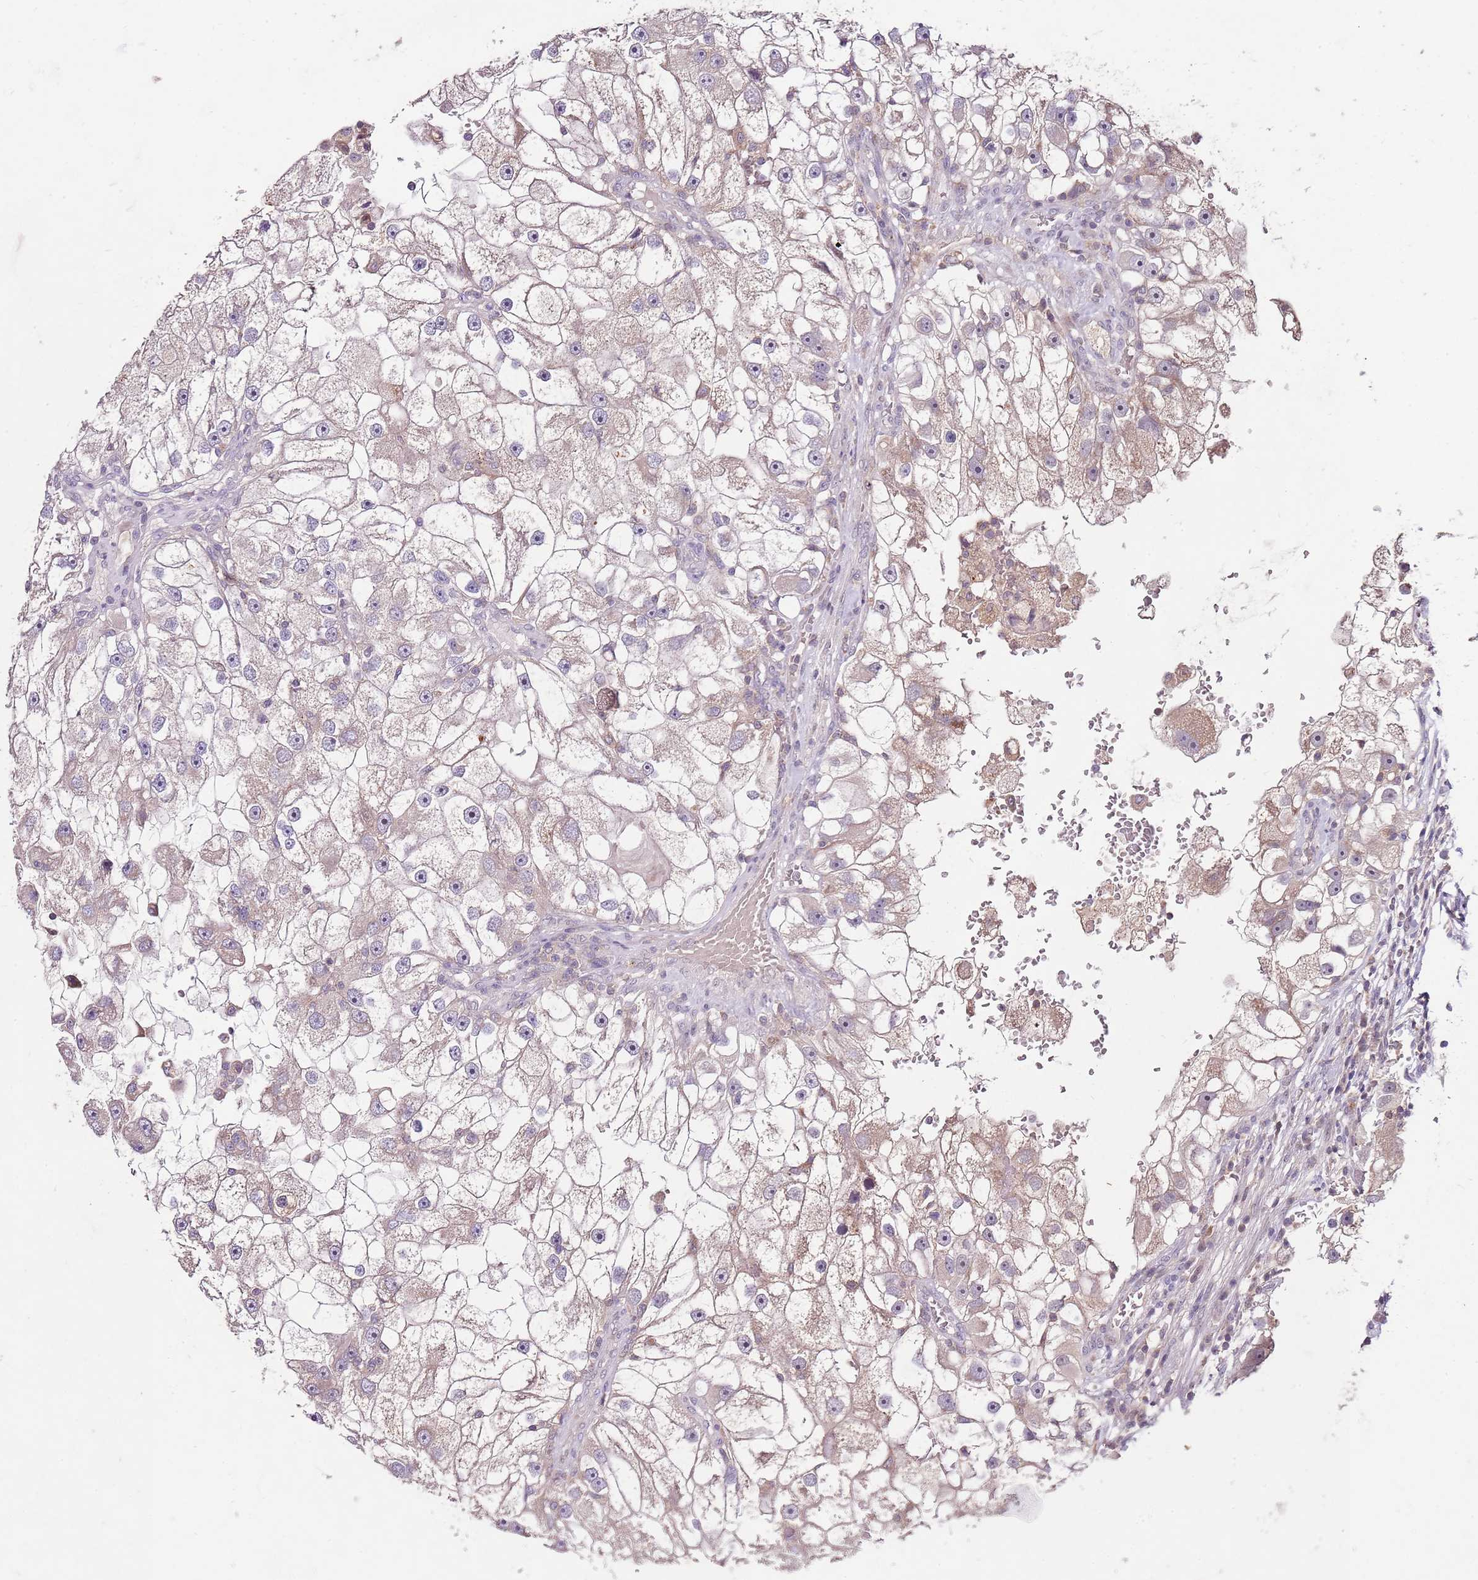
{"staining": {"intensity": "weak", "quantity": "25%-75%", "location": "cytoplasmic/membranous"}, "tissue": "renal cancer", "cell_type": "Tumor cells", "image_type": "cancer", "snomed": [{"axis": "morphology", "description": "Adenocarcinoma, NOS"}, {"axis": "topography", "description": "Kidney"}], "caption": "This micrograph shows renal cancer (adenocarcinoma) stained with immunohistochemistry to label a protein in brown. The cytoplasmic/membranous of tumor cells show weak positivity for the protein. Nuclei are counter-stained blue.", "gene": "NRDE2", "patient": {"sex": "male", "age": 63}}